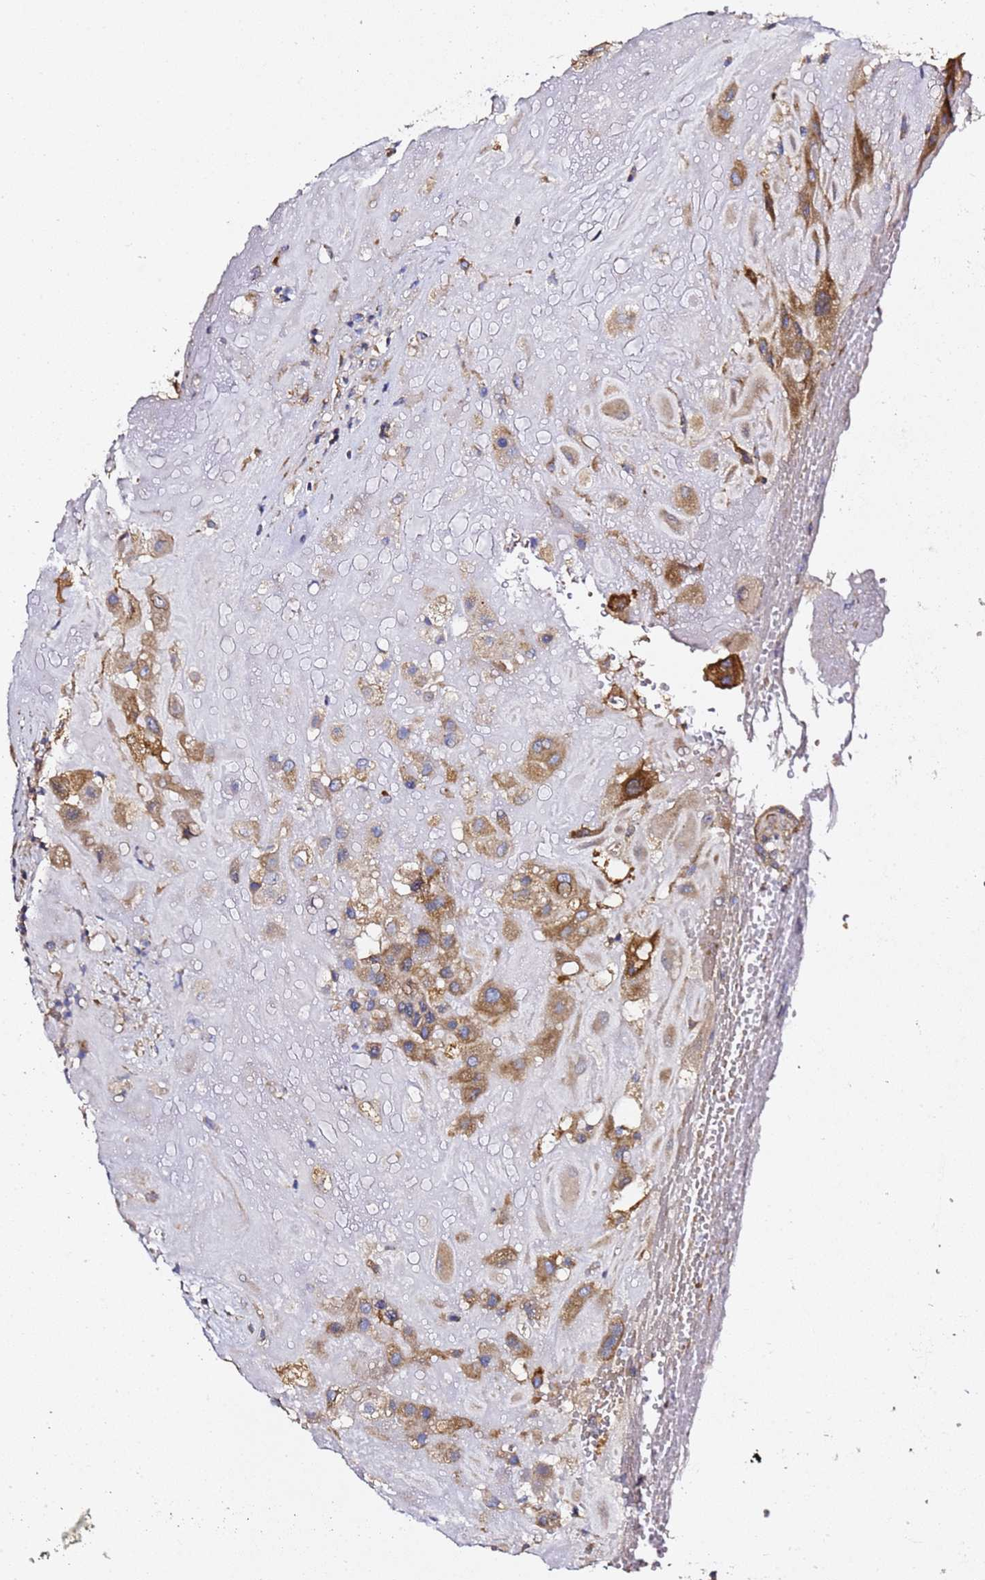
{"staining": {"intensity": "moderate", "quantity": ">75%", "location": "cytoplasmic/membranous"}, "tissue": "placenta", "cell_type": "Decidual cells", "image_type": "normal", "snomed": [{"axis": "morphology", "description": "Normal tissue, NOS"}, {"axis": "topography", "description": "Placenta"}], "caption": "Moderate cytoplasmic/membranous staining for a protein is seen in about >75% of decidual cells of benign placenta using IHC.", "gene": "C19orf12", "patient": {"sex": "female", "age": 32}}